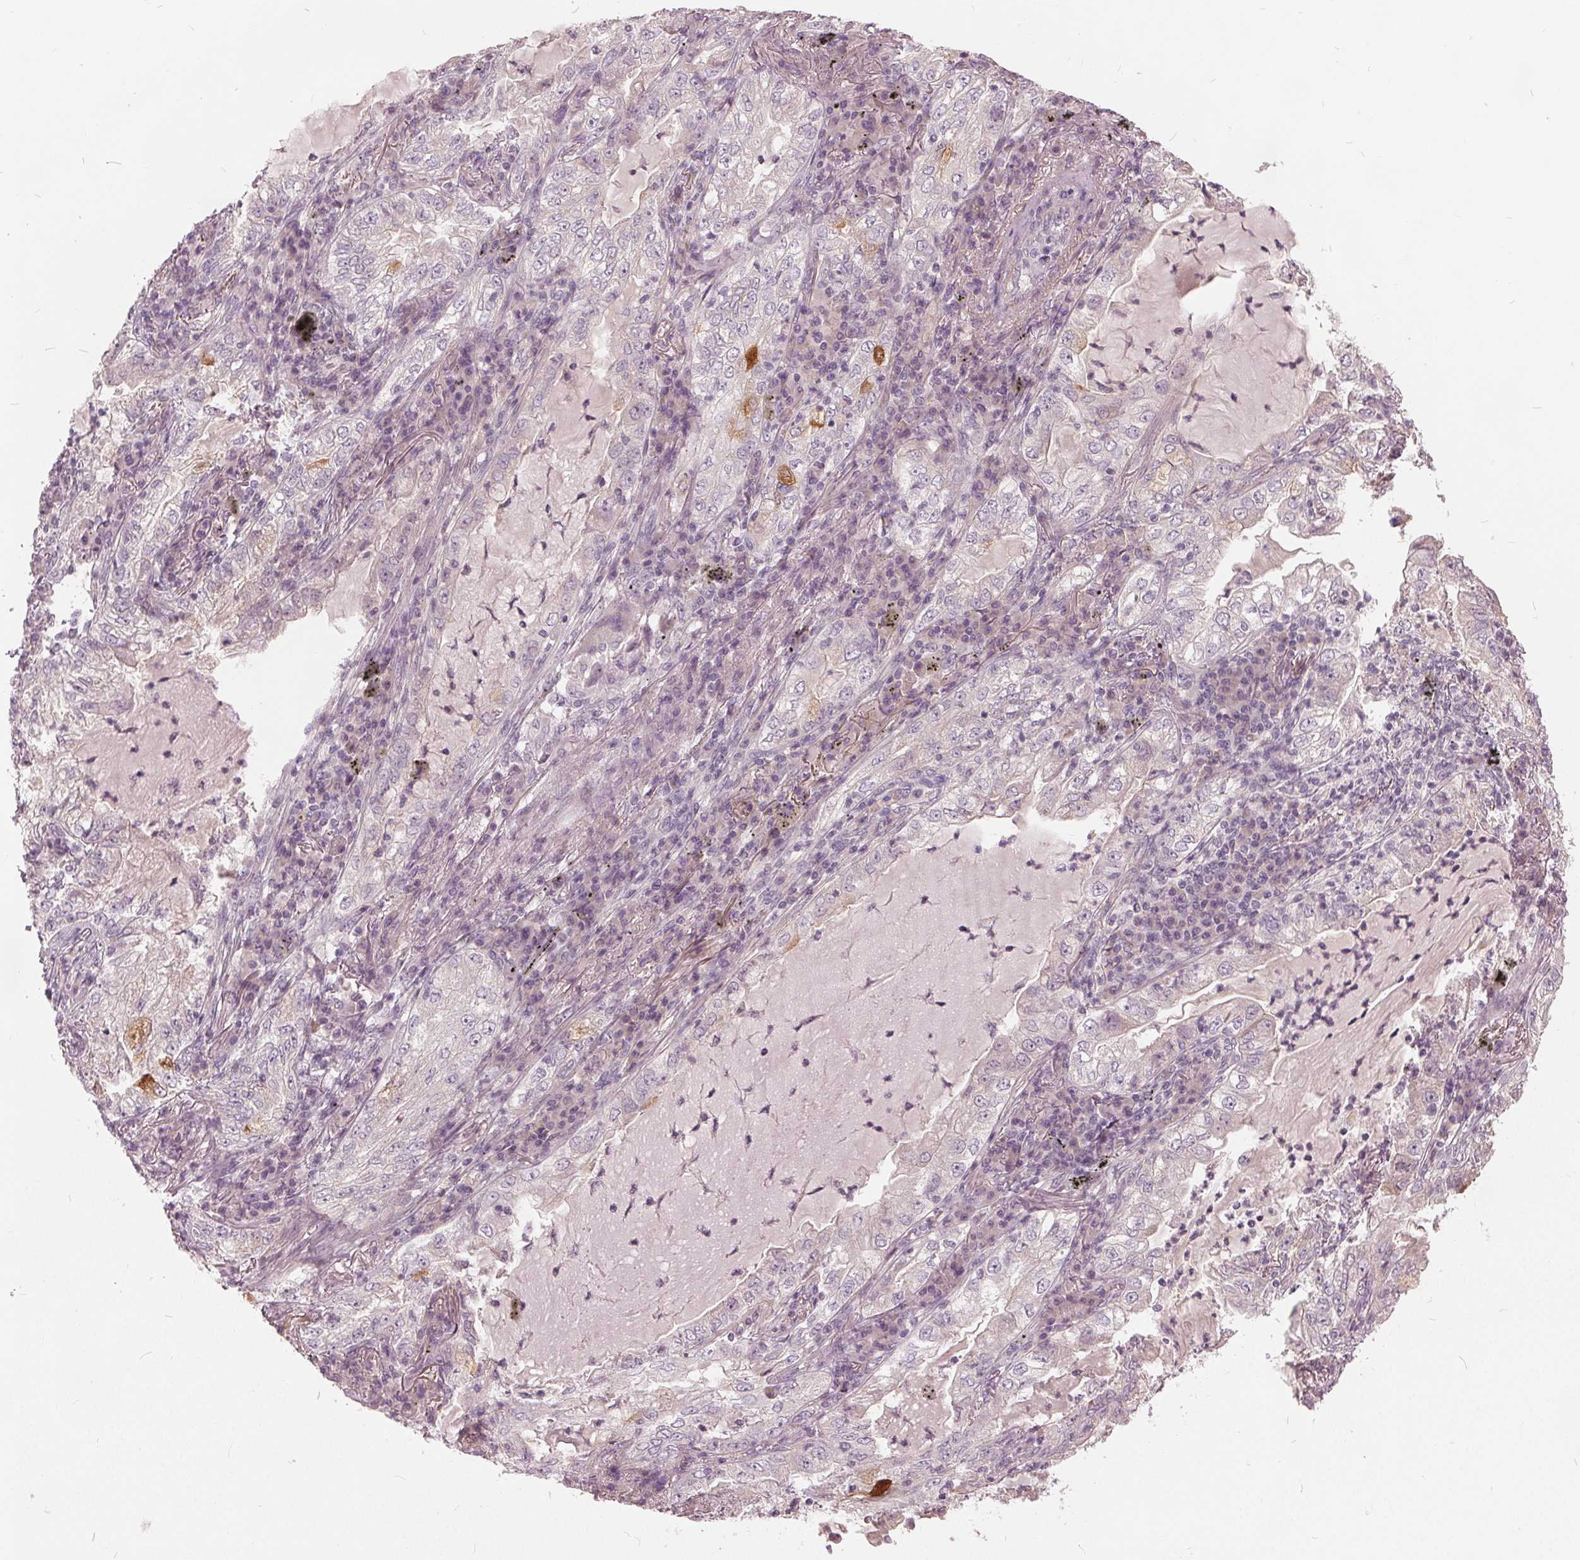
{"staining": {"intensity": "negative", "quantity": "none", "location": "none"}, "tissue": "lung cancer", "cell_type": "Tumor cells", "image_type": "cancer", "snomed": [{"axis": "morphology", "description": "Adenocarcinoma, NOS"}, {"axis": "topography", "description": "Lung"}], "caption": "There is no significant staining in tumor cells of lung cancer (adenocarcinoma).", "gene": "KLK13", "patient": {"sex": "female", "age": 73}}